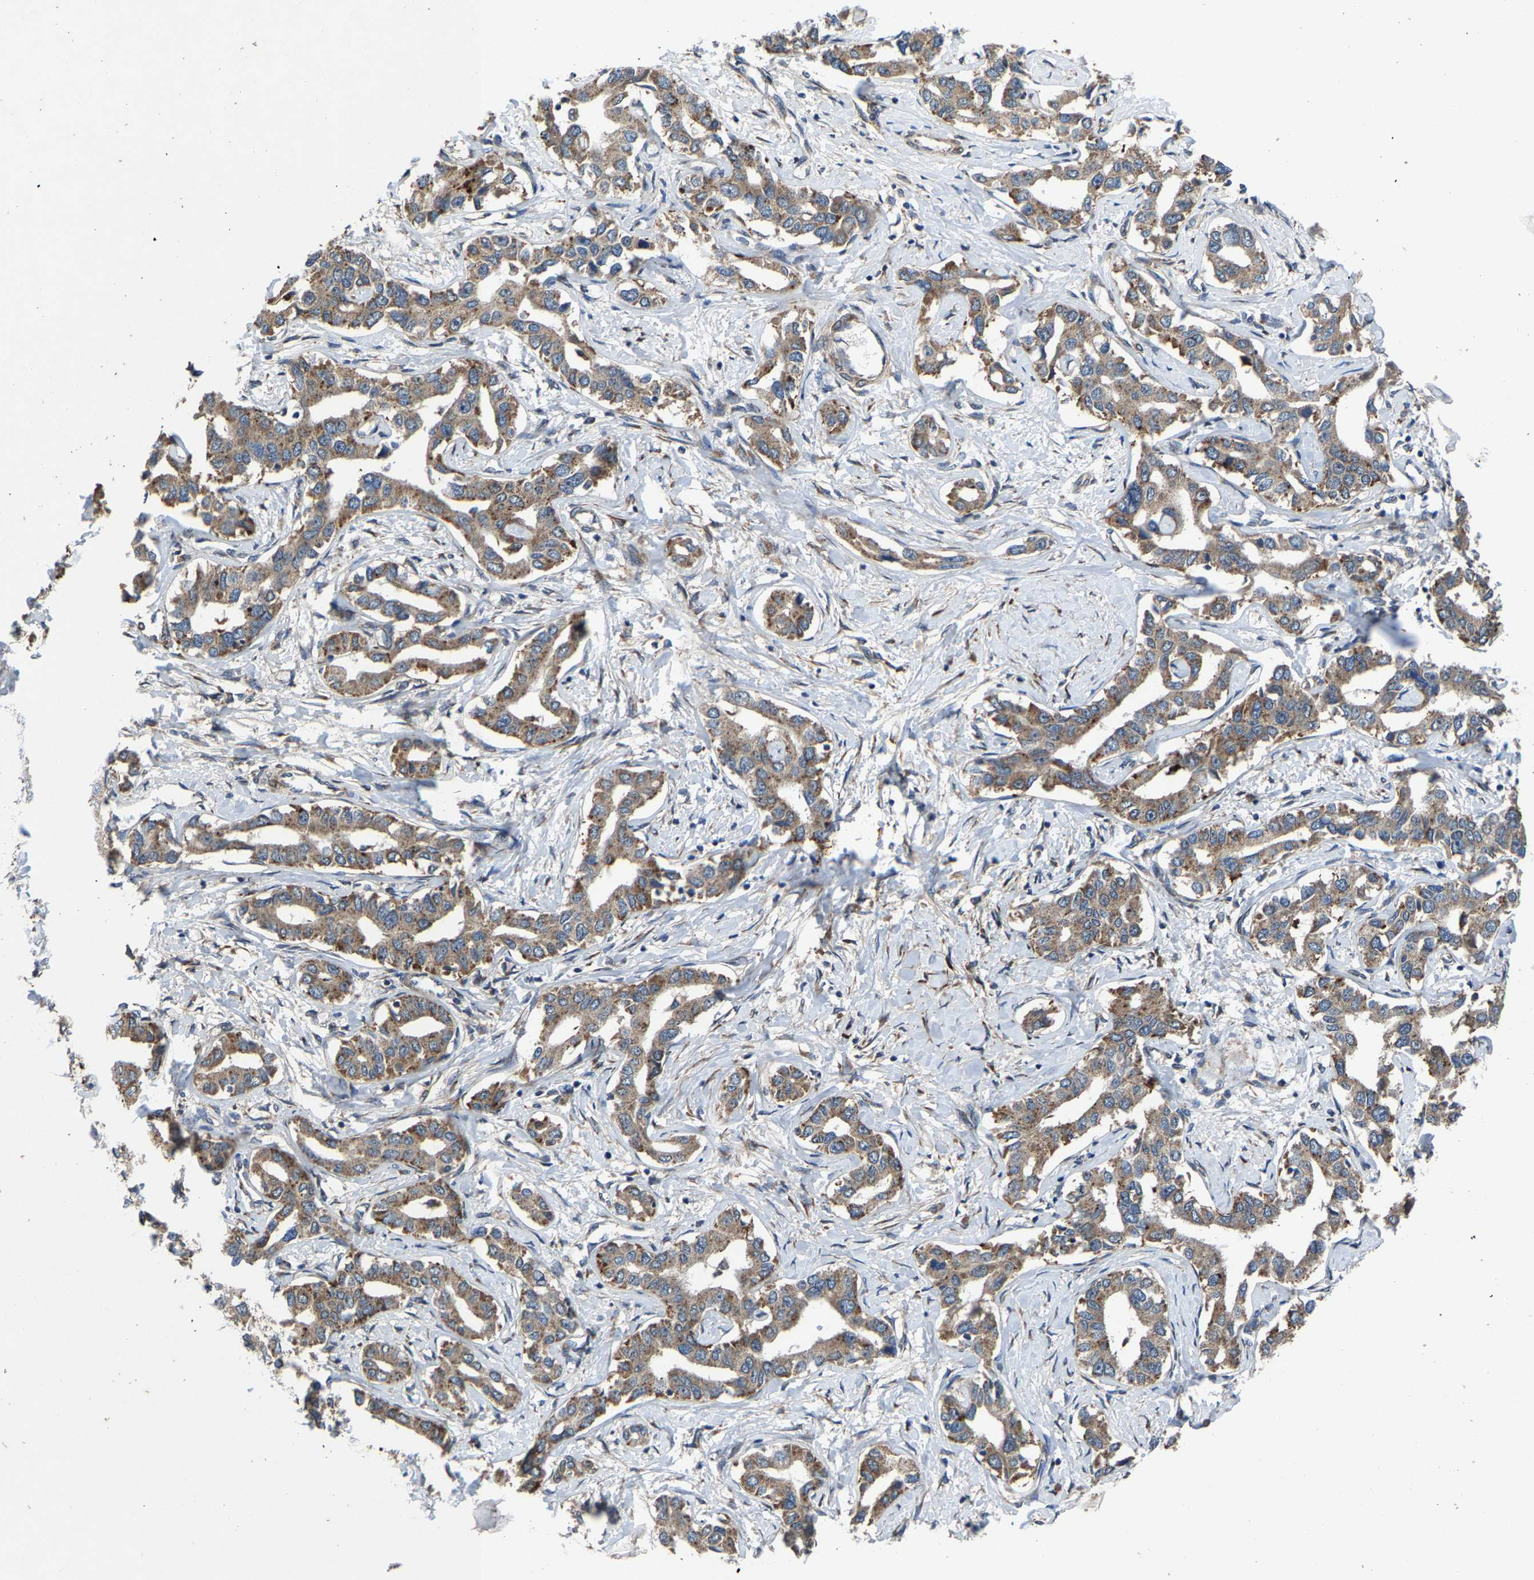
{"staining": {"intensity": "moderate", "quantity": ">75%", "location": "cytoplasmic/membranous"}, "tissue": "liver cancer", "cell_type": "Tumor cells", "image_type": "cancer", "snomed": [{"axis": "morphology", "description": "Cholangiocarcinoma"}, {"axis": "topography", "description": "Liver"}], "caption": "This micrograph displays IHC staining of human liver cancer (cholangiocarcinoma), with medium moderate cytoplasmic/membranous expression in approximately >75% of tumor cells.", "gene": "PDP1", "patient": {"sex": "male", "age": 59}}